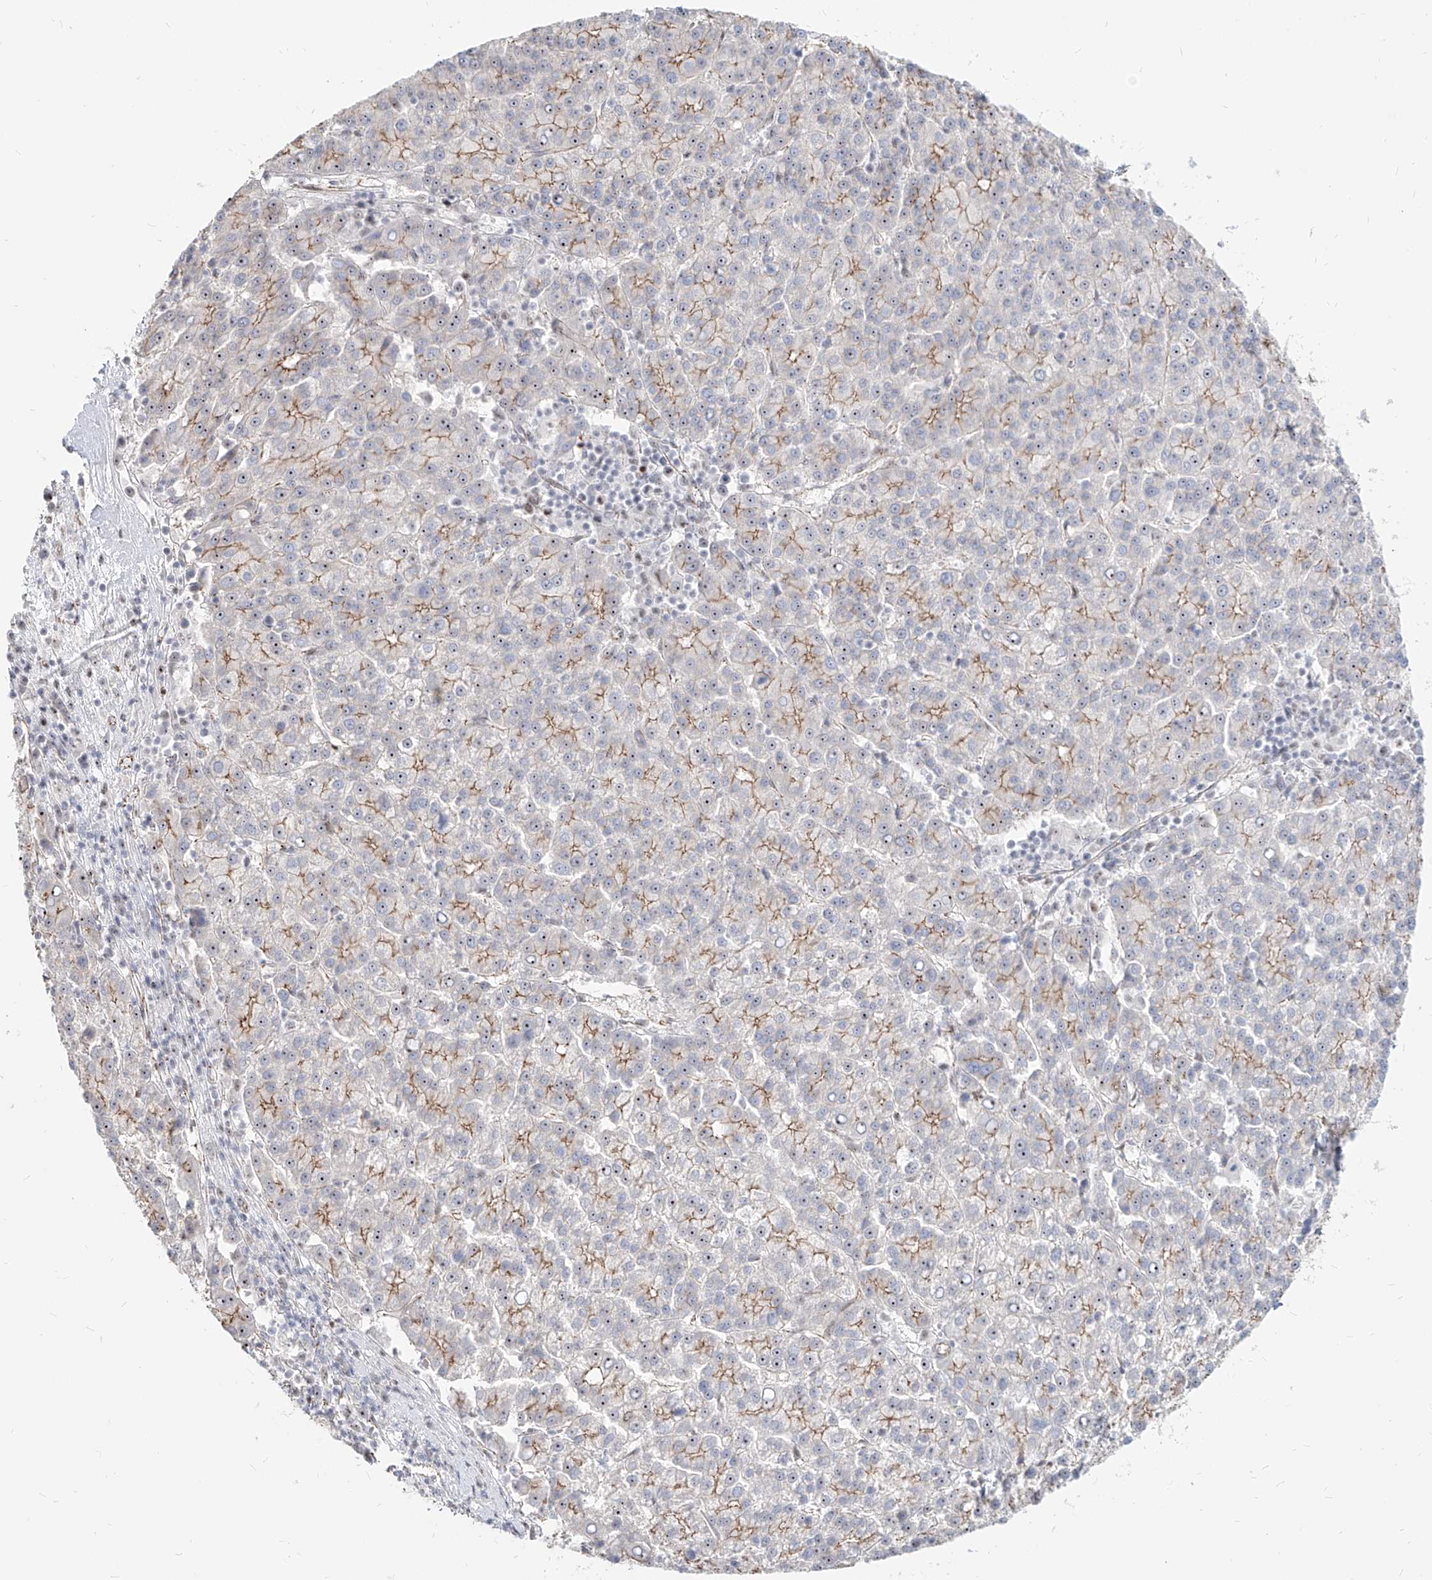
{"staining": {"intensity": "strong", "quantity": "<25%", "location": "nuclear"}, "tissue": "liver cancer", "cell_type": "Tumor cells", "image_type": "cancer", "snomed": [{"axis": "morphology", "description": "Carcinoma, Hepatocellular, NOS"}, {"axis": "topography", "description": "Liver"}], "caption": "A medium amount of strong nuclear positivity is identified in about <25% of tumor cells in liver cancer tissue.", "gene": "ZNF710", "patient": {"sex": "female", "age": 58}}